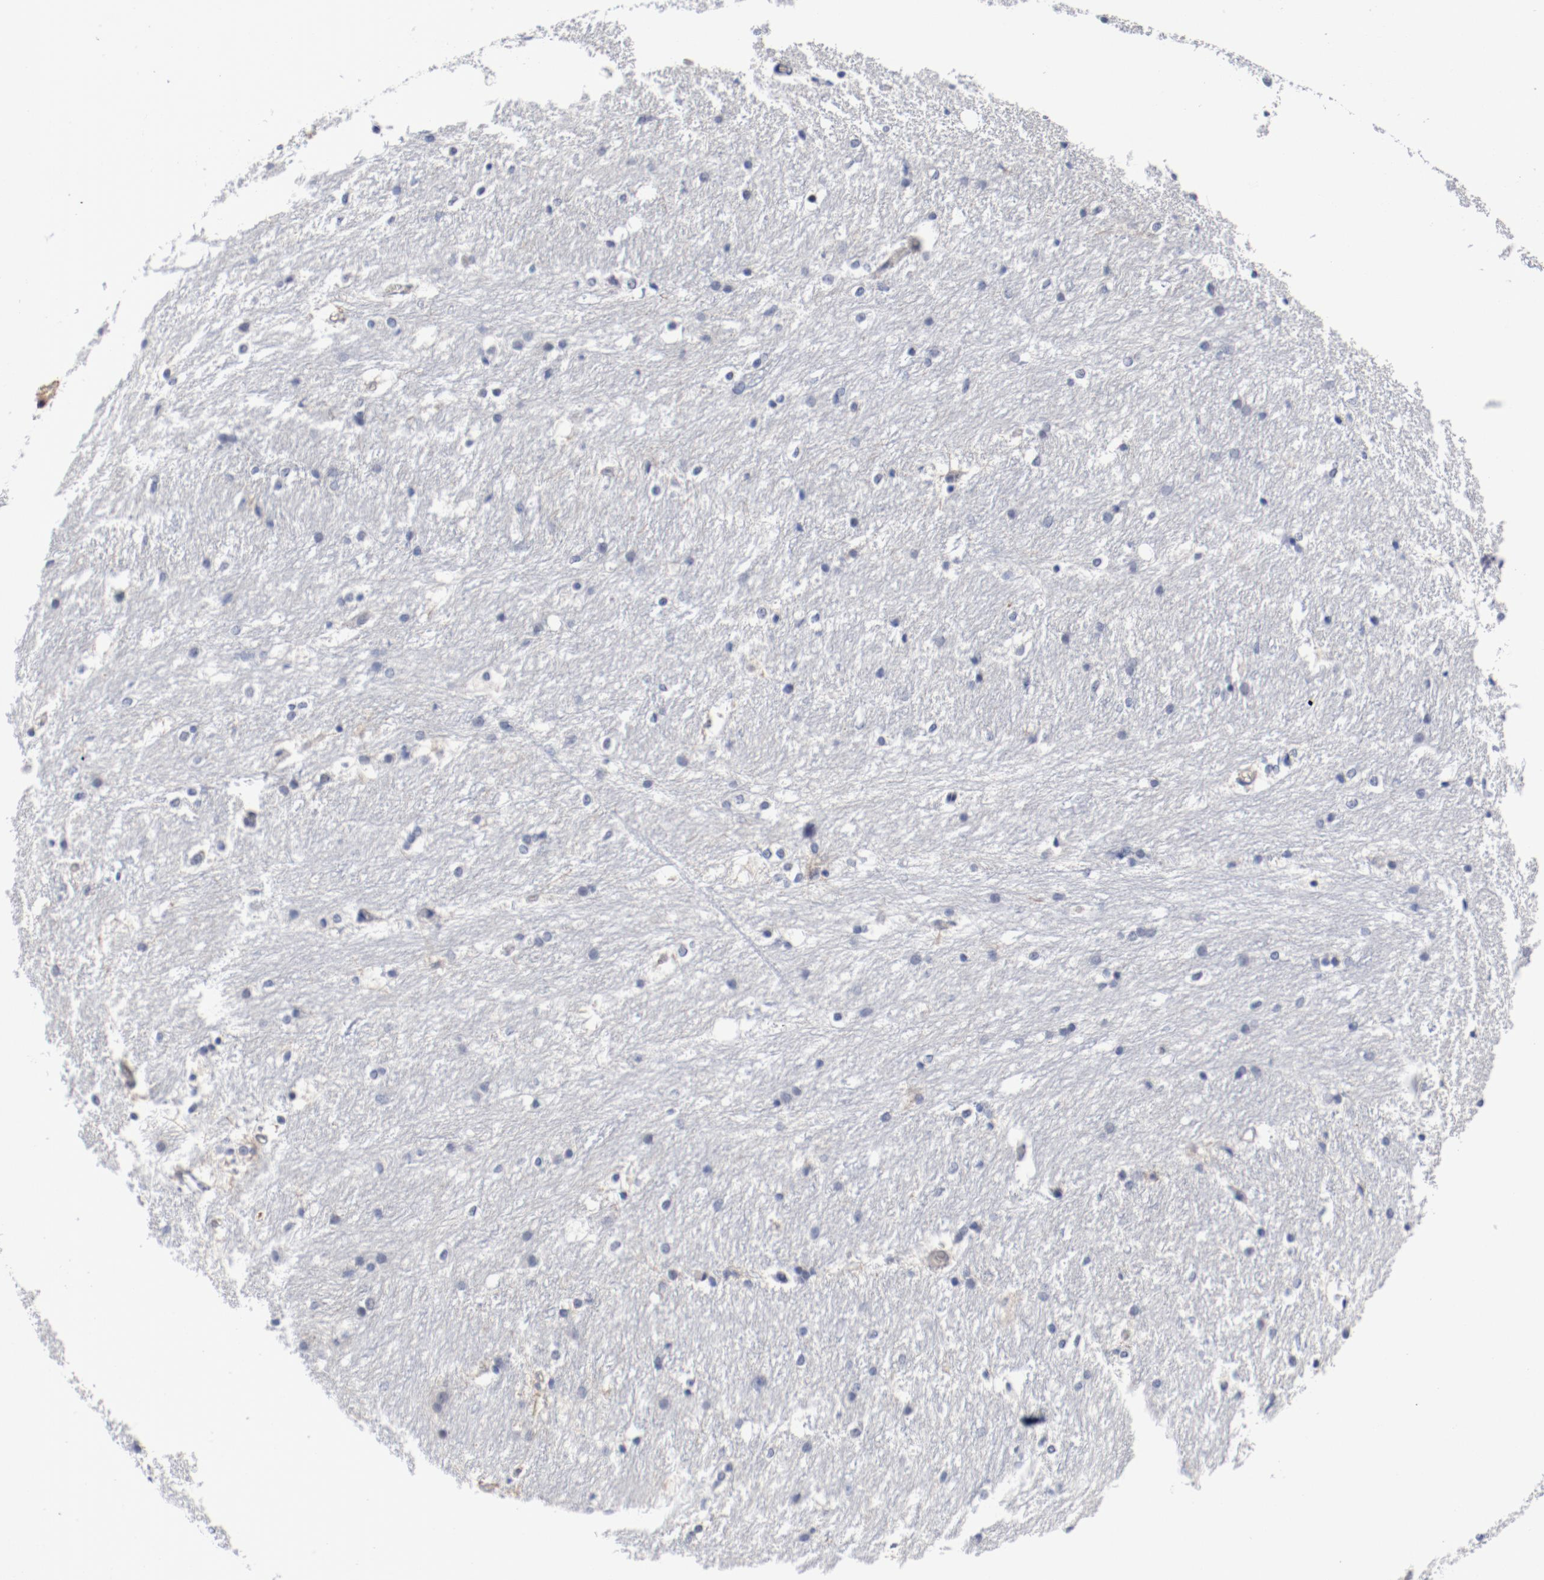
{"staining": {"intensity": "negative", "quantity": "none", "location": "none"}, "tissue": "caudate", "cell_type": "Glial cells", "image_type": "normal", "snomed": [{"axis": "morphology", "description": "Normal tissue, NOS"}, {"axis": "topography", "description": "Lateral ventricle wall"}], "caption": "Immunohistochemistry image of unremarkable caudate: human caudate stained with DAB (3,3'-diaminobenzidine) demonstrates no significant protein expression in glial cells.", "gene": "ANKLE2", "patient": {"sex": "female", "age": 19}}